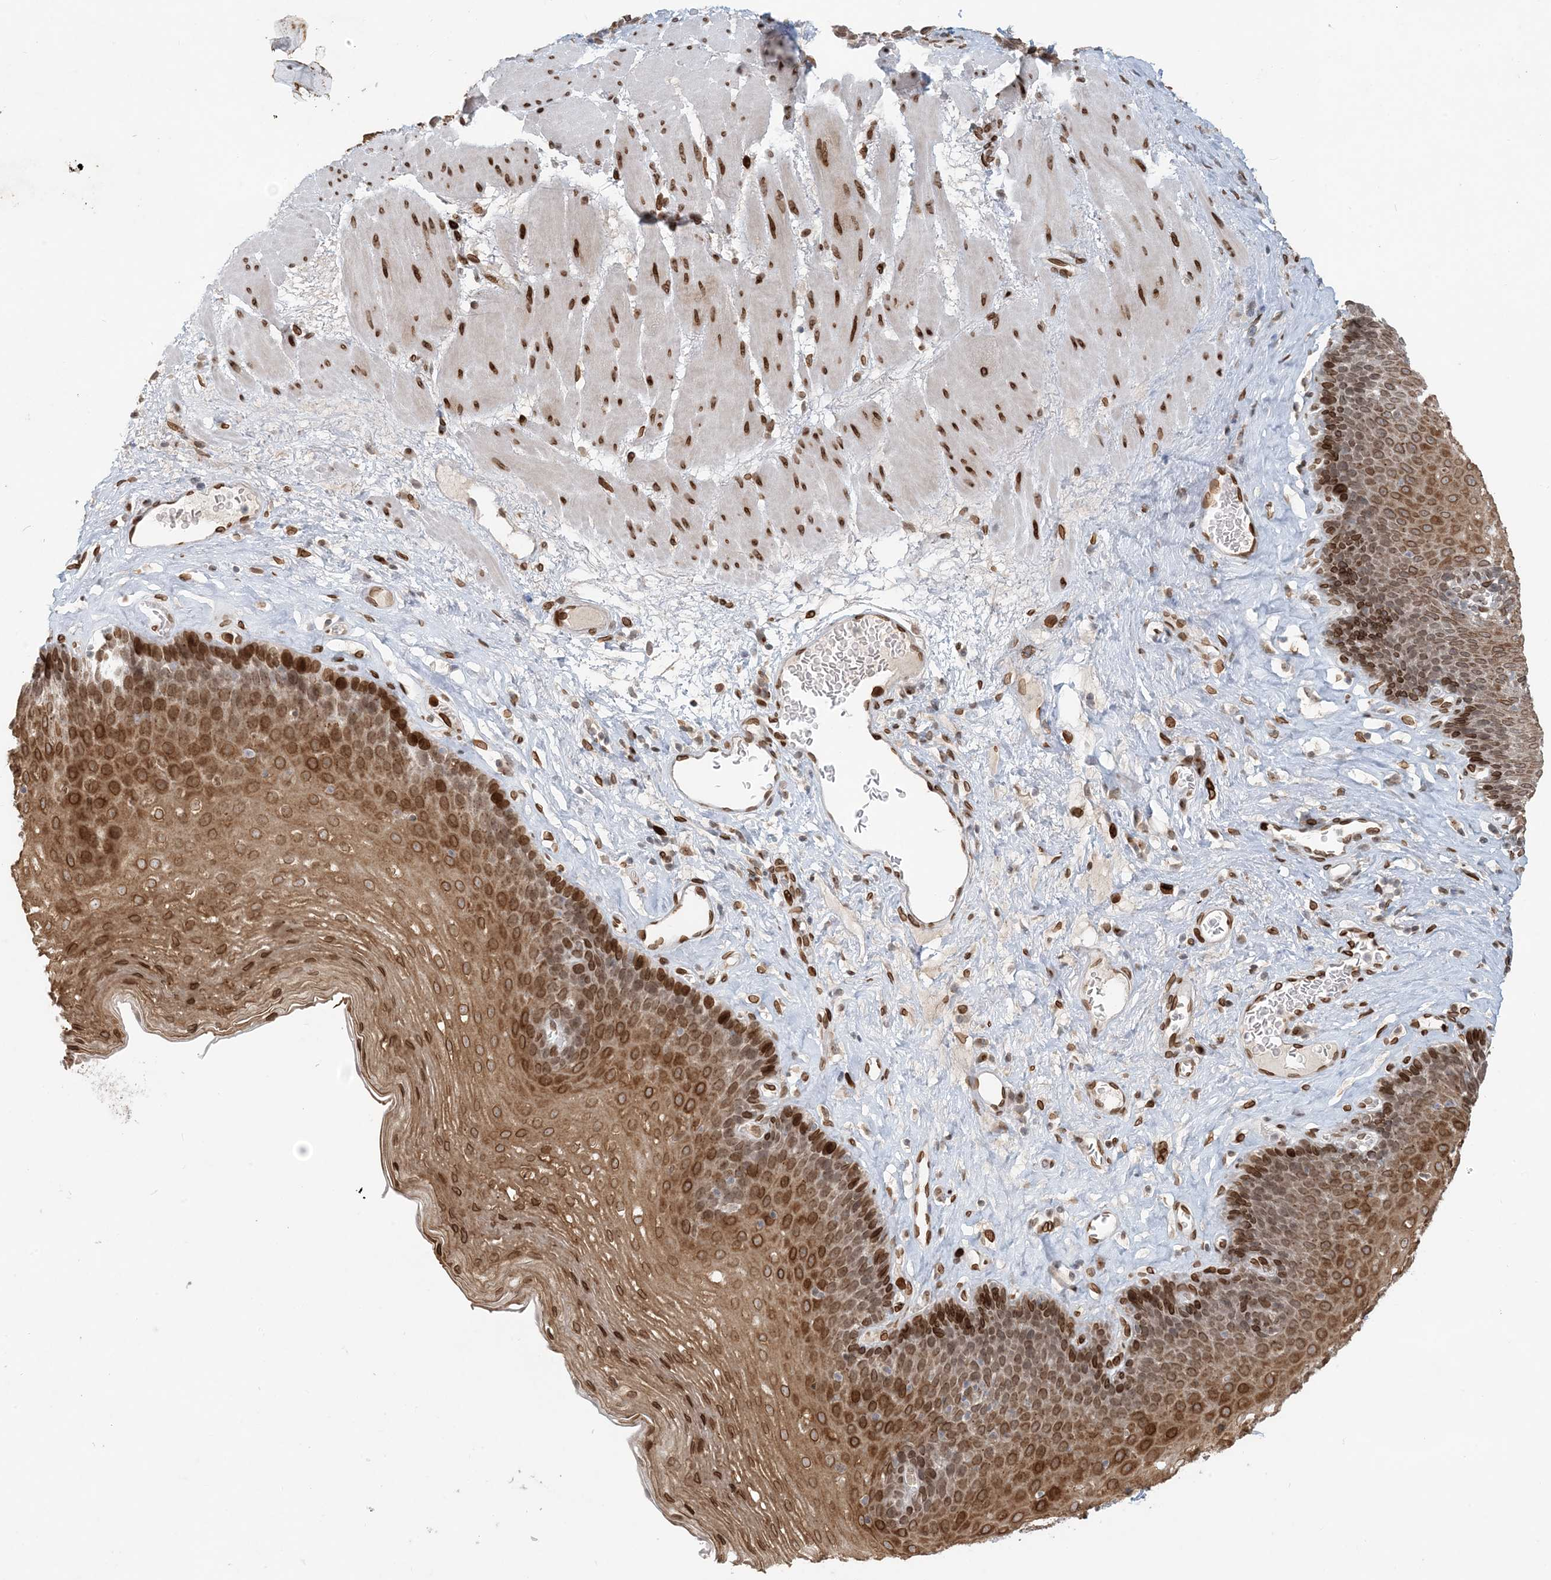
{"staining": {"intensity": "strong", "quantity": "25%-75%", "location": "cytoplasmic/membranous,nuclear"}, "tissue": "esophagus", "cell_type": "Squamous epithelial cells", "image_type": "normal", "snomed": [{"axis": "morphology", "description": "Normal tissue, NOS"}, {"axis": "topography", "description": "Esophagus"}], "caption": "Brown immunohistochemical staining in normal human esophagus displays strong cytoplasmic/membranous,nuclear staining in approximately 25%-75% of squamous epithelial cells. (brown staining indicates protein expression, while blue staining denotes nuclei).", "gene": "SLC35A2", "patient": {"sex": "female", "age": 66}}